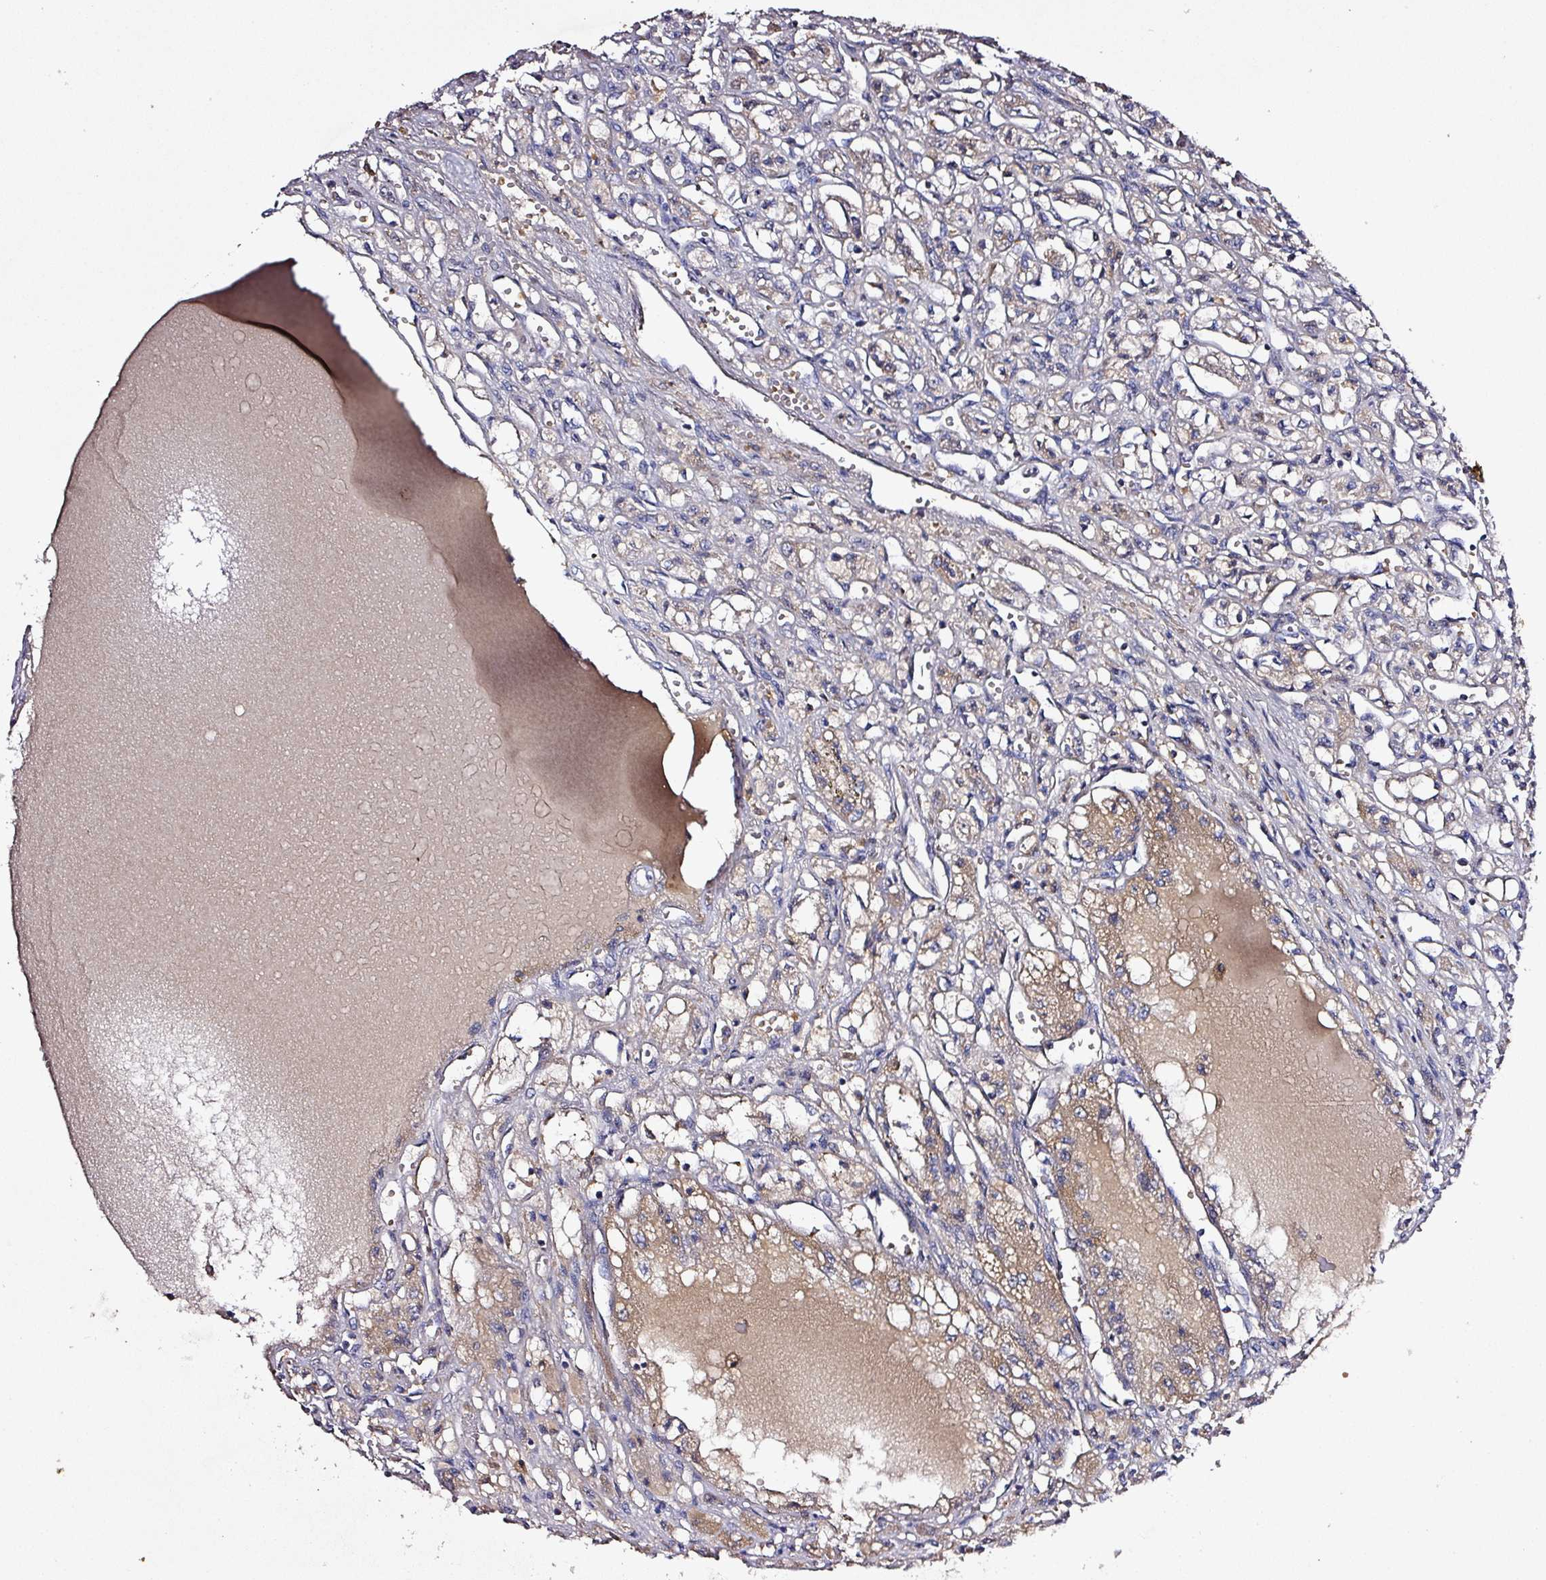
{"staining": {"intensity": "moderate", "quantity": "<25%", "location": "cytoplasmic/membranous"}, "tissue": "renal cancer", "cell_type": "Tumor cells", "image_type": "cancer", "snomed": [{"axis": "morphology", "description": "Adenocarcinoma, NOS"}, {"axis": "topography", "description": "Kidney"}], "caption": "A low amount of moderate cytoplasmic/membranous expression is appreciated in about <25% of tumor cells in renal cancer tissue.", "gene": "ZNF513", "patient": {"sex": "male", "age": 56}}